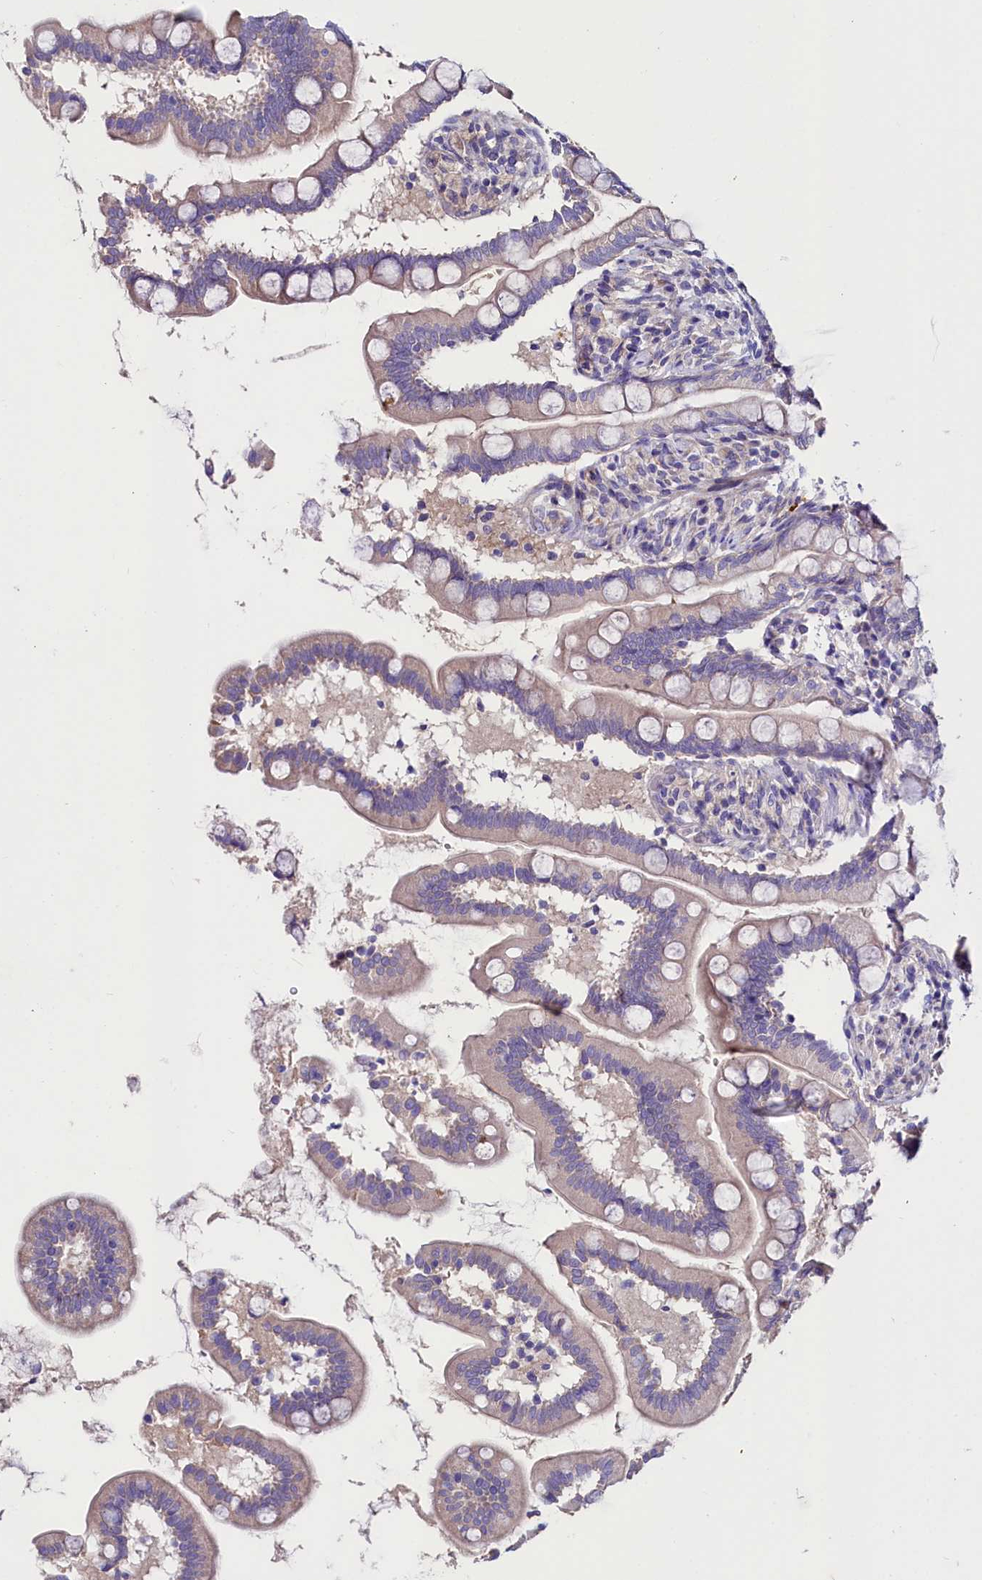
{"staining": {"intensity": "weak", "quantity": "<25%", "location": "cytoplasmic/membranous"}, "tissue": "small intestine", "cell_type": "Glandular cells", "image_type": "normal", "snomed": [{"axis": "morphology", "description": "Normal tissue, NOS"}, {"axis": "topography", "description": "Small intestine"}], "caption": "IHC of unremarkable human small intestine shows no positivity in glandular cells.", "gene": "ABHD5", "patient": {"sex": "female", "age": 64}}